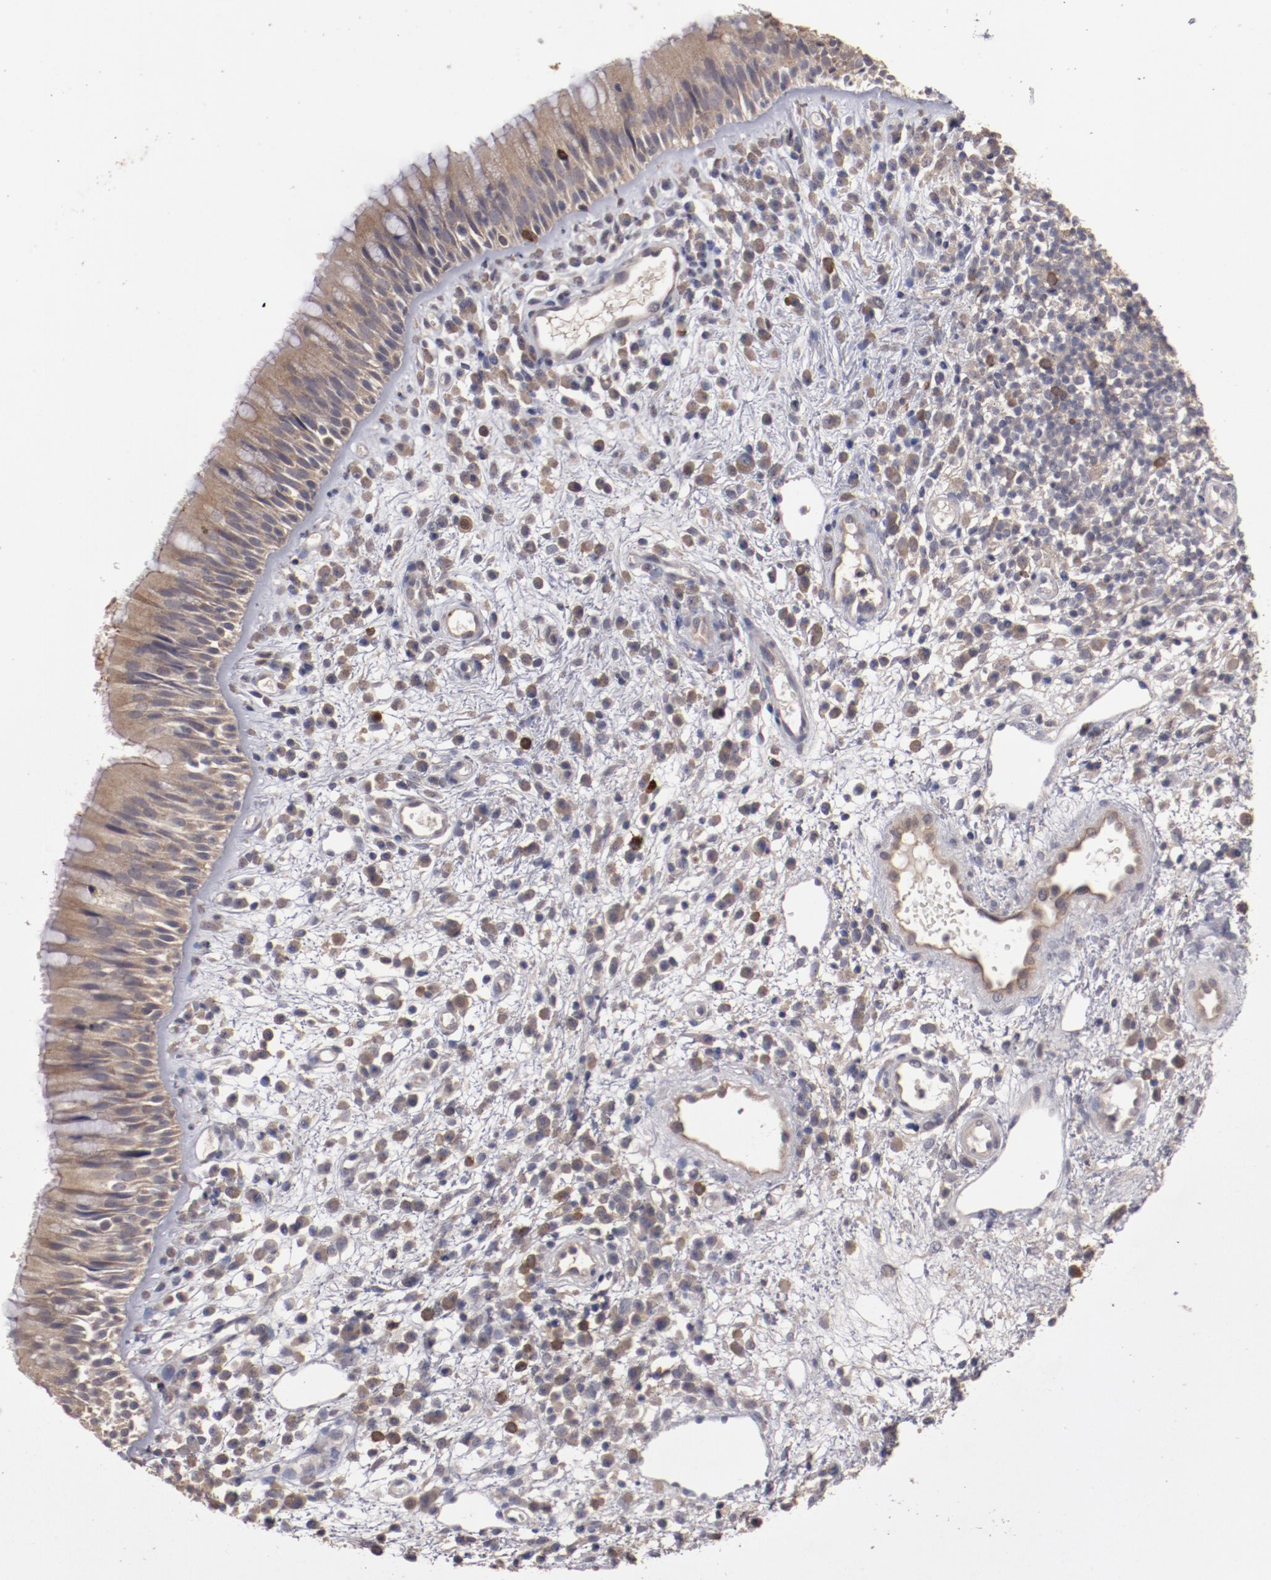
{"staining": {"intensity": "moderate", "quantity": ">75%", "location": "cytoplasmic/membranous"}, "tissue": "nasopharynx", "cell_type": "Respiratory epithelial cells", "image_type": "normal", "snomed": [{"axis": "morphology", "description": "Normal tissue, NOS"}, {"axis": "morphology", "description": "Inflammation, NOS"}, {"axis": "morphology", "description": "Malignant melanoma, Metastatic site"}, {"axis": "topography", "description": "Nasopharynx"}], "caption": "Protein expression analysis of normal human nasopharynx reveals moderate cytoplasmic/membranous positivity in approximately >75% of respiratory epithelial cells. (DAB (3,3'-diaminobenzidine) IHC, brown staining for protein, blue staining for nuclei).", "gene": "LRRC75B", "patient": {"sex": "female", "age": 55}}